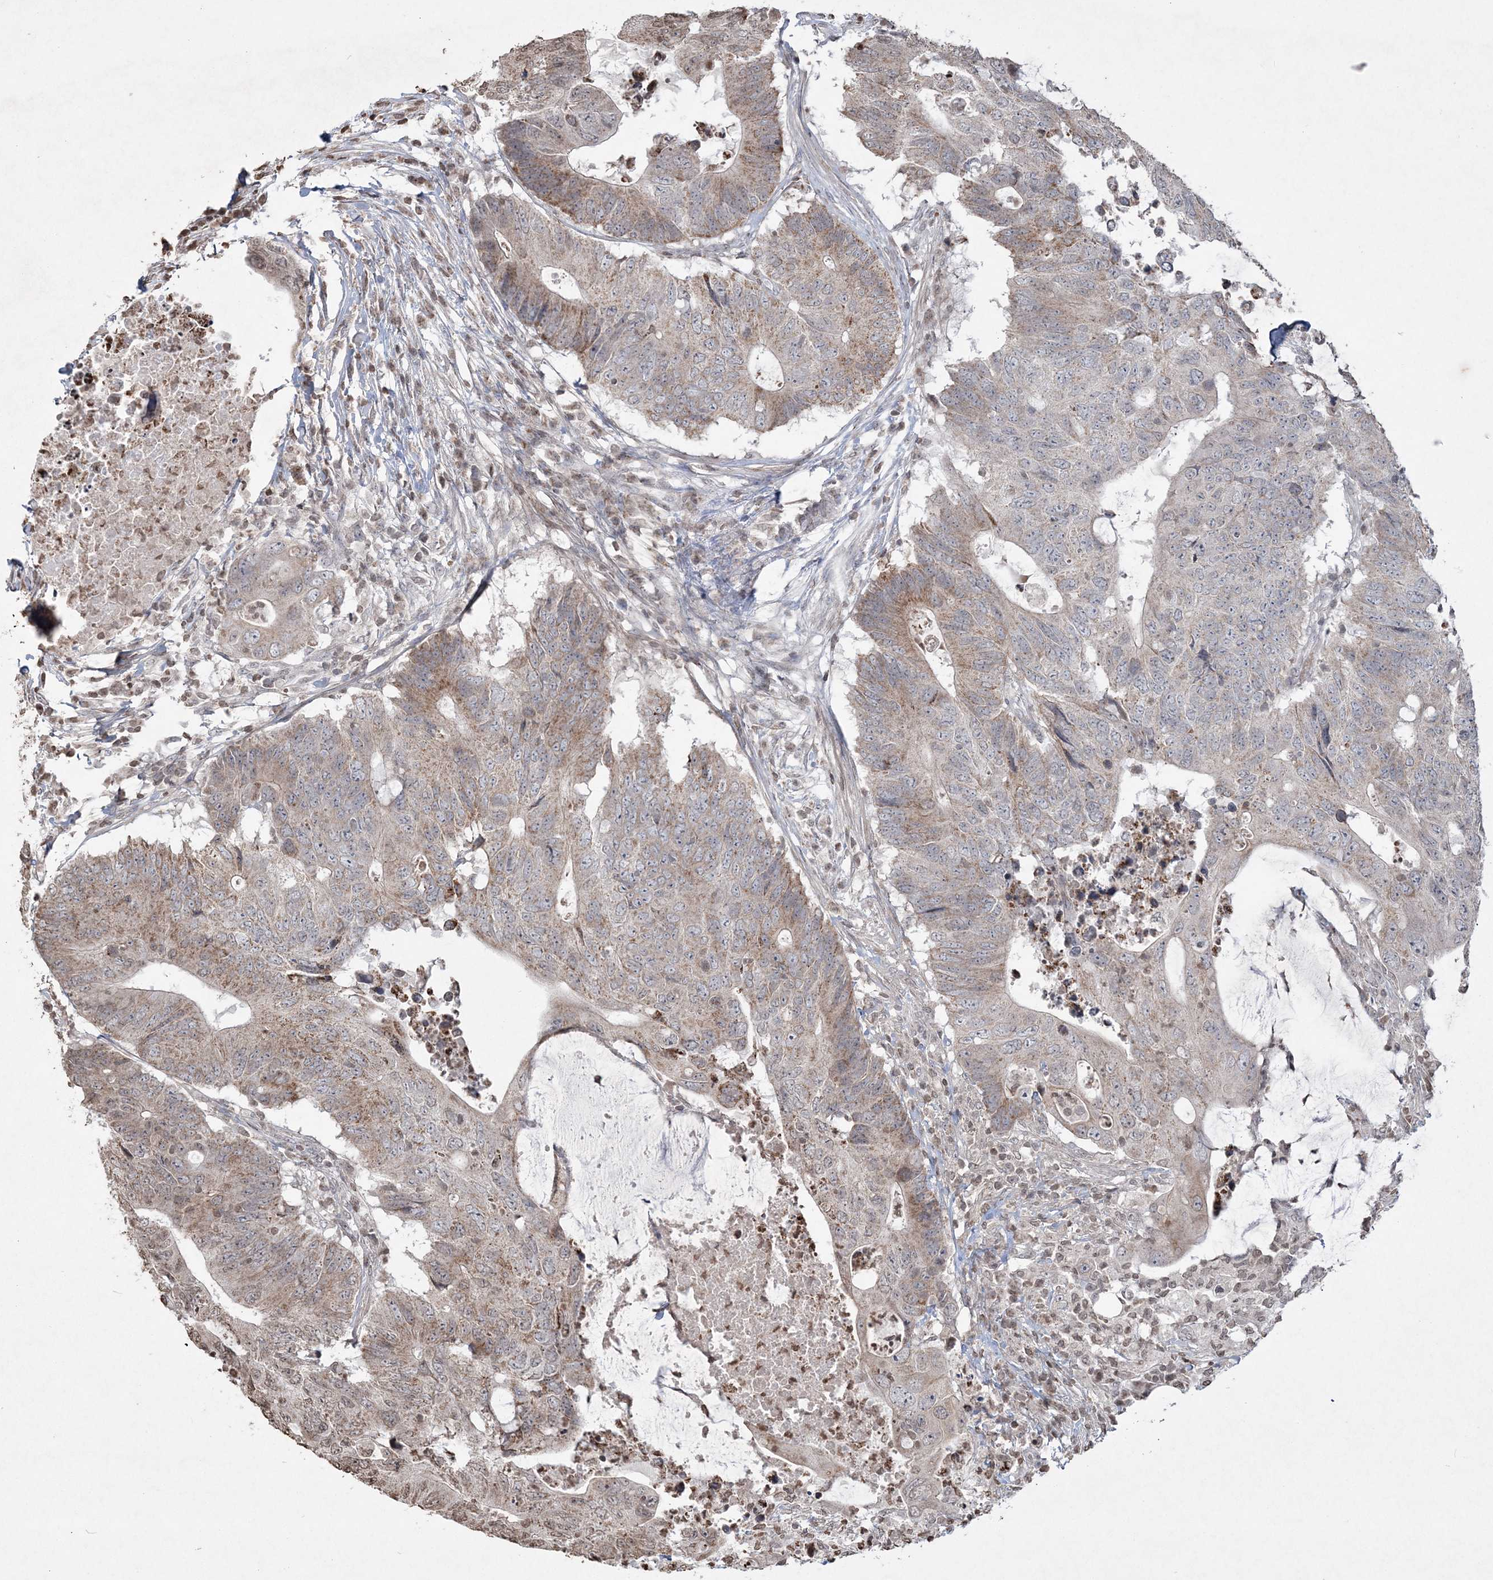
{"staining": {"intensity": "moderate", "quantity": "<25%", "location": "cytoplasmic/membranous"}, "tissue": "colorectal cancer", "cell_type": "Tumor cells", "image_type": "cancer", "snomed": [{"axis": "morphology", "description": "Adenocarcinoma, NOS"}, {"axis": "topography", "description": "Colon"}], "caption": "Protein expression analysis of adenocarcinoma (colorectal) exhibits moderate cytoplasmic/membranous staining in about <25% of tumor cells. The staining is performed using DAB (3,3'-diaminobenzidine) brown chromogen to label protein expression. The nuclei are counter-stained blue using hematoxylin.", "gene": "TTC7A", "patient": {"sex": "male", "age": 71}}